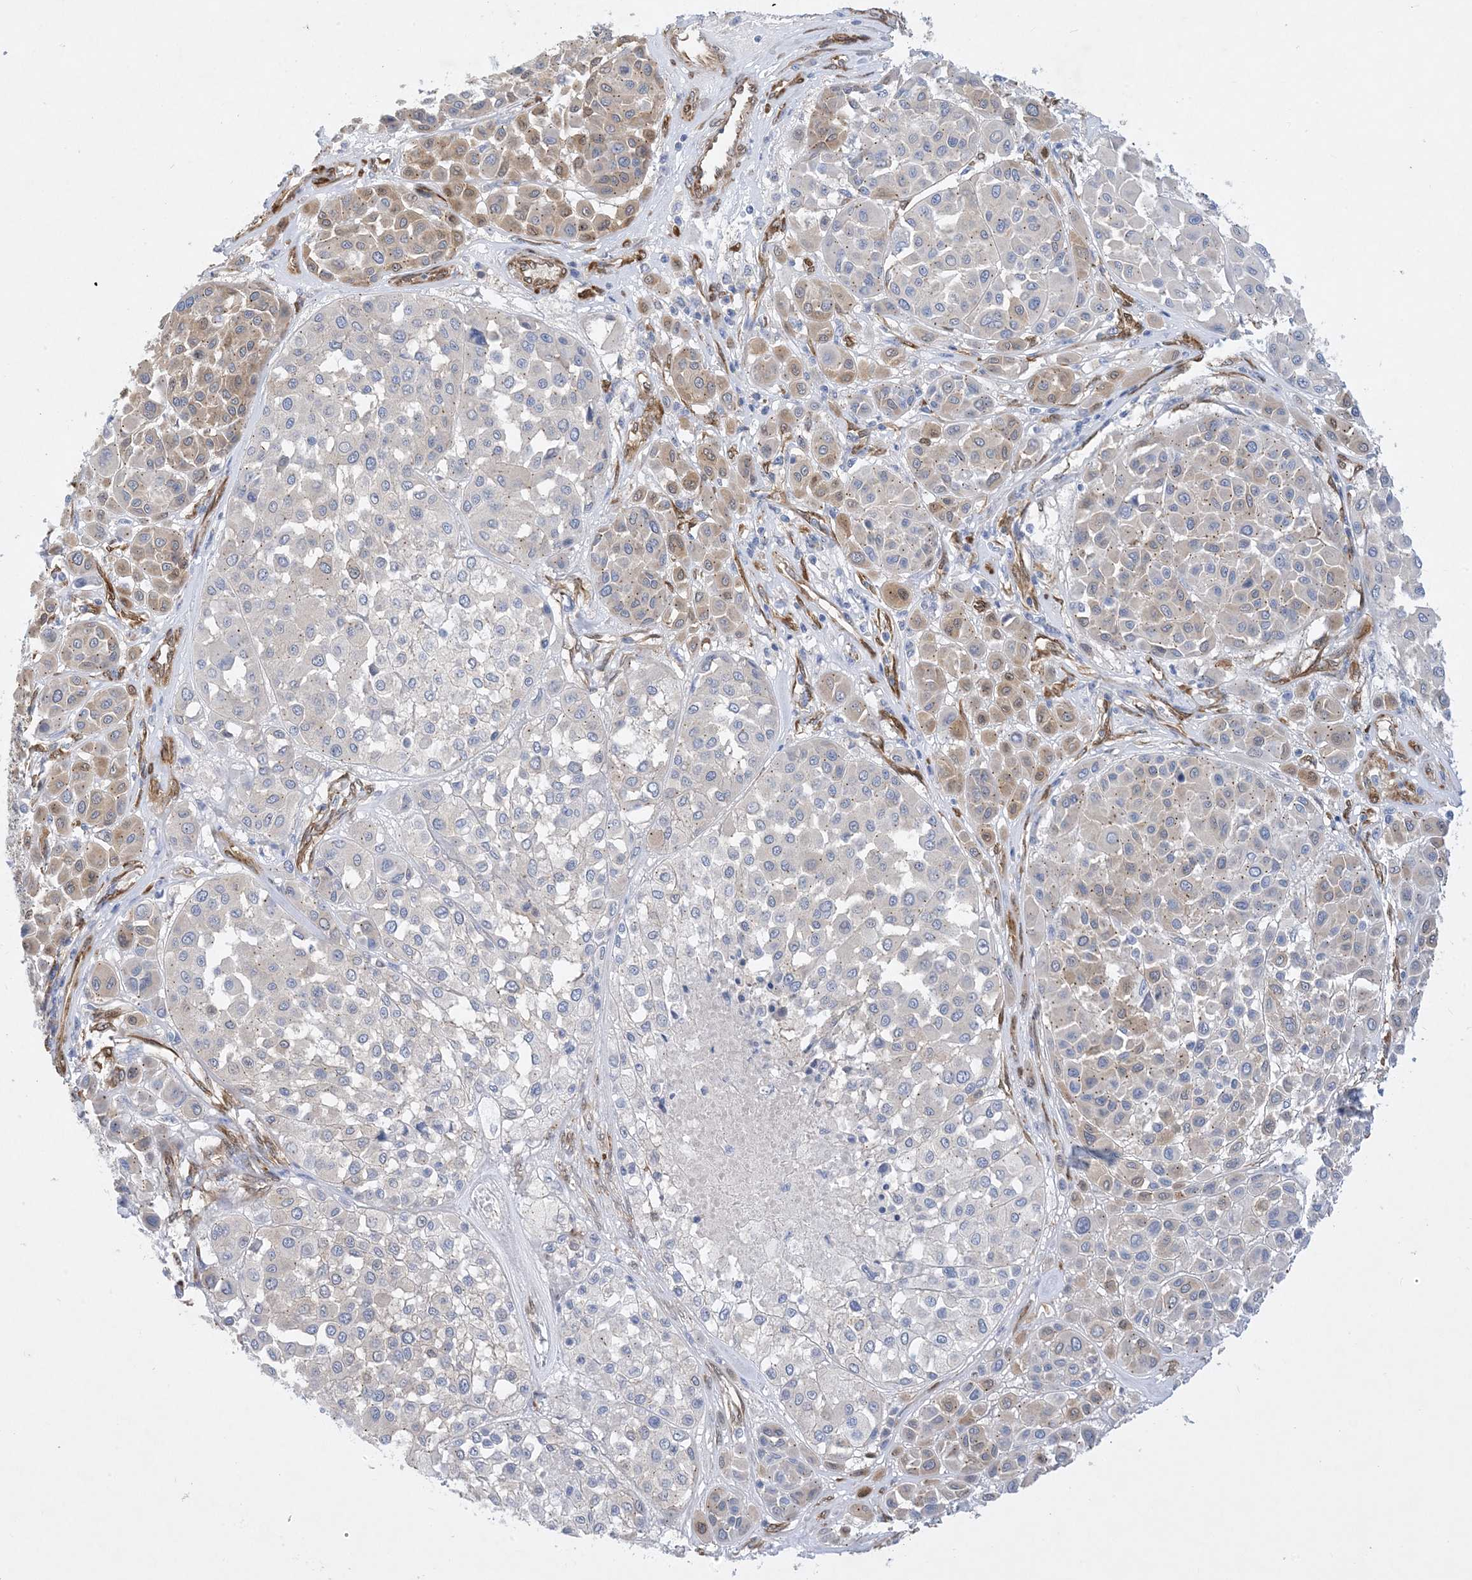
{"staining": {"intensity": "weak", "quantity": "25%-75%", "location": "cytoplasmic/membranous,nuclear"}, "tissue": "melanoma", "cell_type": "Tumor cells", "image_type": "cancer", "snomed": [{"axis": "morphology", "description": "Malignant melanoma, Metastatic site"}, {"axis": "topography", "description": "Soft tissue"}], "caption": "Malignant melanoma (metastatic site) stained for a protein shows weak cytoplasmic/membranous and nuclear positivity in tumor cells.", "gene": "RBMS3", "patient": {"sex": "male", "age": 41}}